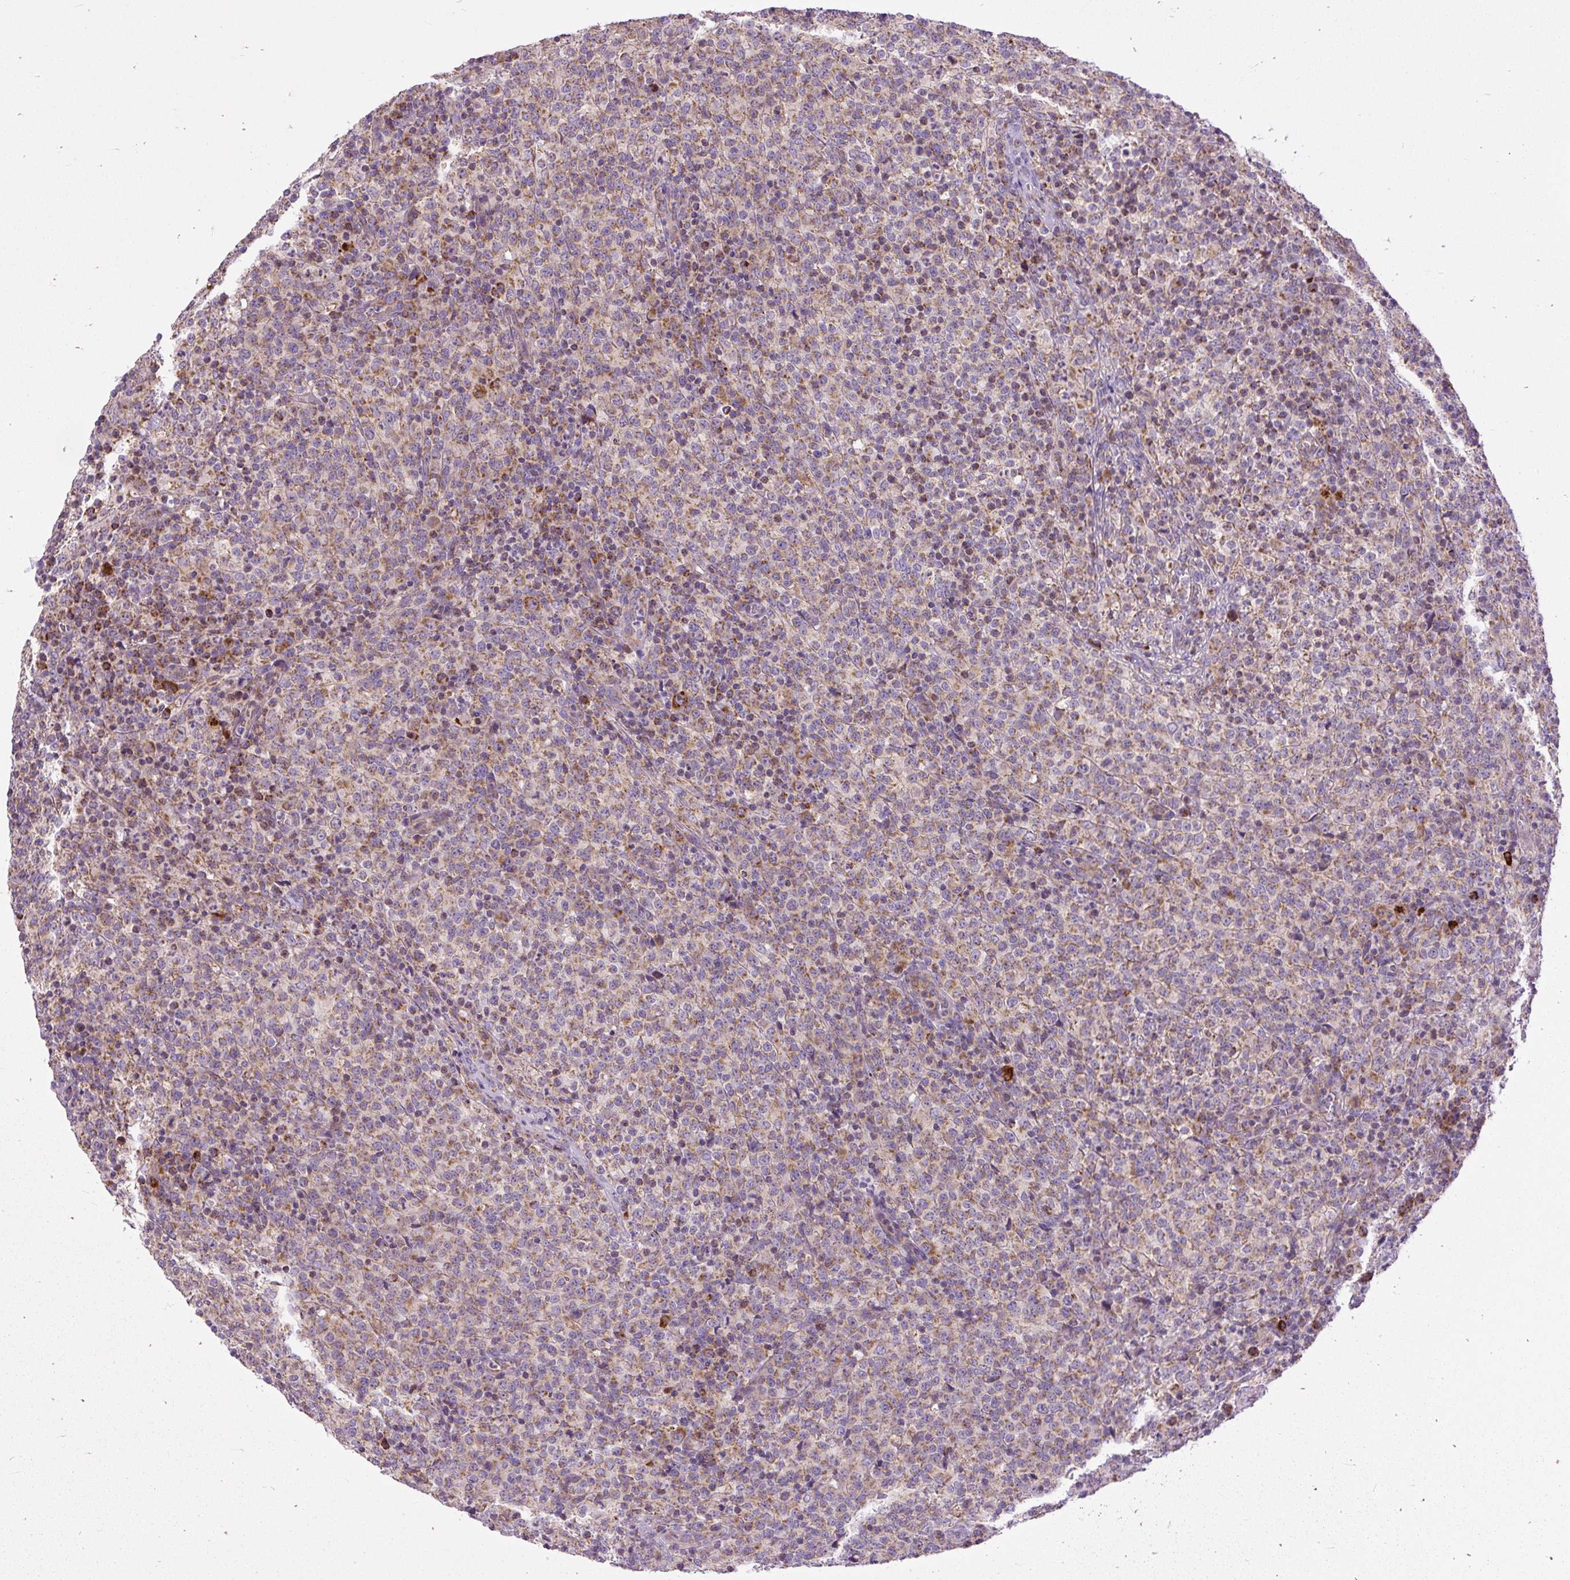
{"staining": {"intensity": "moderate", "quantity": "25%-75%", "location": "cytoplasmic/membranous"}, "tissue": "lymphoma", "cell_type": "Tumor cells", "image_type": "cancer", "snomed": [{"axis": "morphology", "description": "Malignant lymphoma, non-Hodgkin's type, High grade"}, {"axis": "topography", "description": "Lymph node"}], "caption": "DAB (3,3'-diaminobenzidine) immunohistochemical staining of human lymphoma shows moderate cytoplasmic/membranous protein staining in about 25%-75% of tumor cells. Nuclei are stained in blue.", "gene": "TM2D3", "patient": {"sex": "male", "age": 54}}